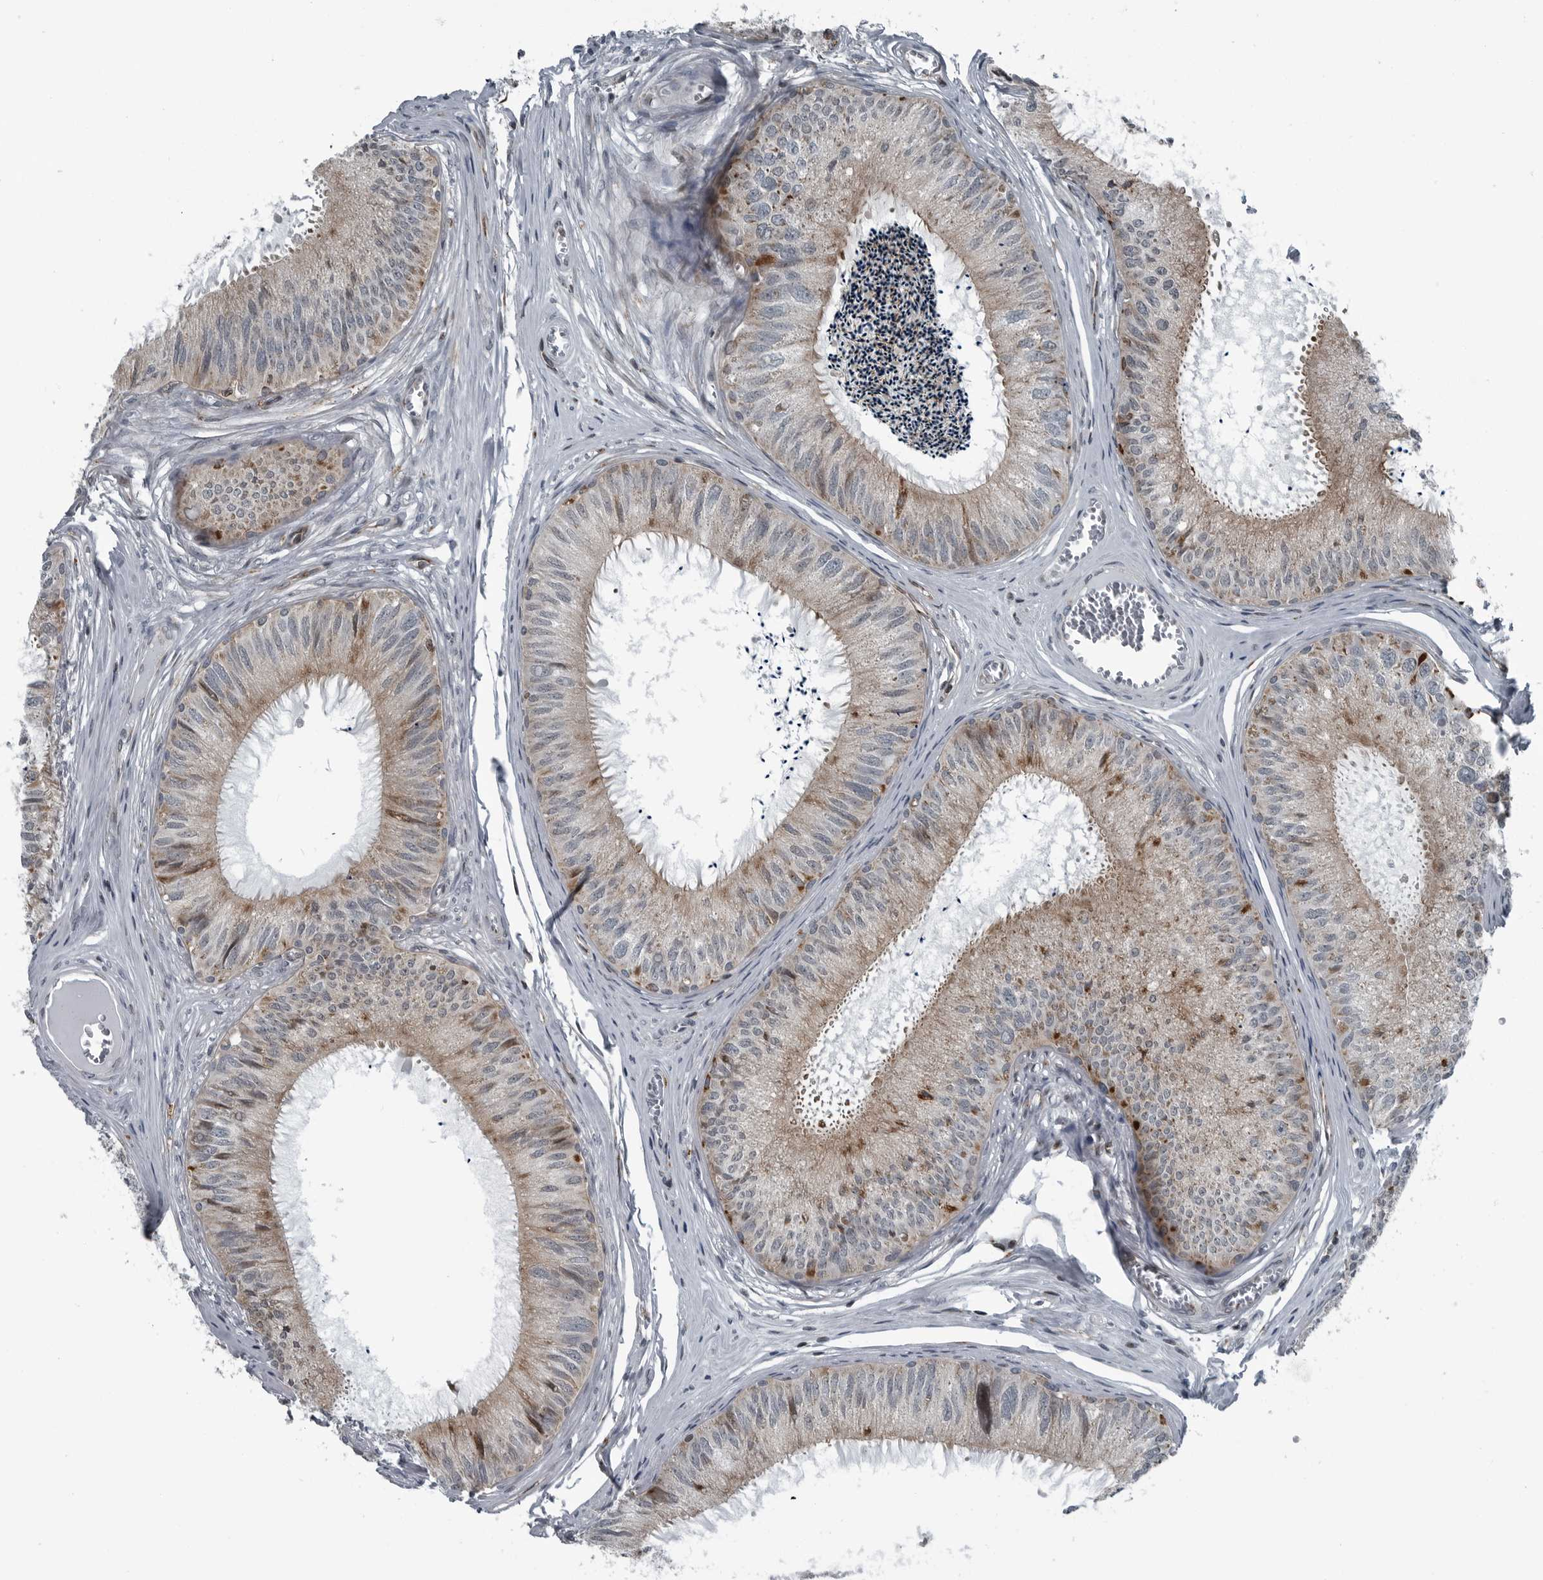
{"staining": {"intensity": "moderate", "quantity": ">75%", "location": "cytoplasmic/membranous"}, "tissue": "epididymis", "cell_type": "Glandular cells", "image_type": "normal", "snomed": [{"axis": "morphology", "description": "Normal tissue, NOS"}, {"axis": "topography", "description": "Epididymis"}], "caption": "DAB immunohistochemical staining of normal human epididymis displays moderate cytoplasmic/membranous protein staining in about >75% of glandular cells. (DAB IHC, brown staining for protein, blue staining for nuclei).", "gene": "GAK", "patient": {"sex": "male", "age": 79}}